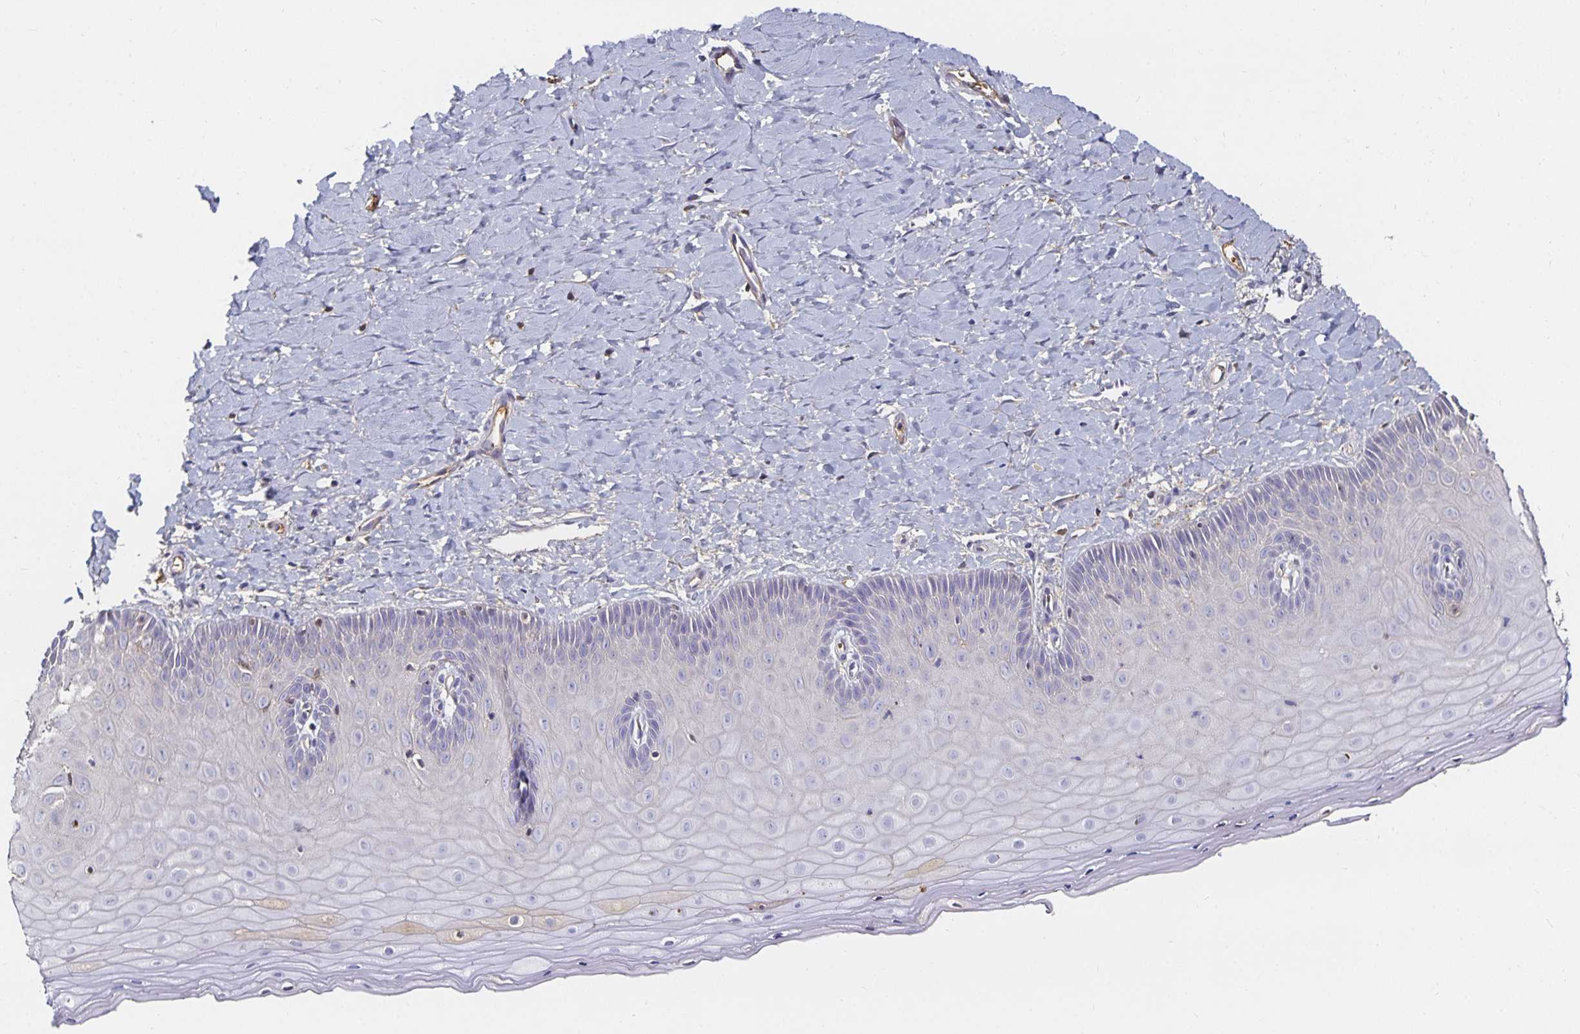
{"staining": {"intensity": "negative", "quantity": "none", "location": "none"}, "tissue": "cervix", "cell_type": "Glandular cells", "image_type": "normal", "snomed": [{"axis": "morphology", "description": "Normal tissue, NOS"}, {"axis": "topography", "description": "Cervix"}], "caption": "DAB immunohistochemical staining of normal cervix displays no significant positivity in glandular cells.", "gene": "TTR", "patient": {"sex": "female", "age": 37}}